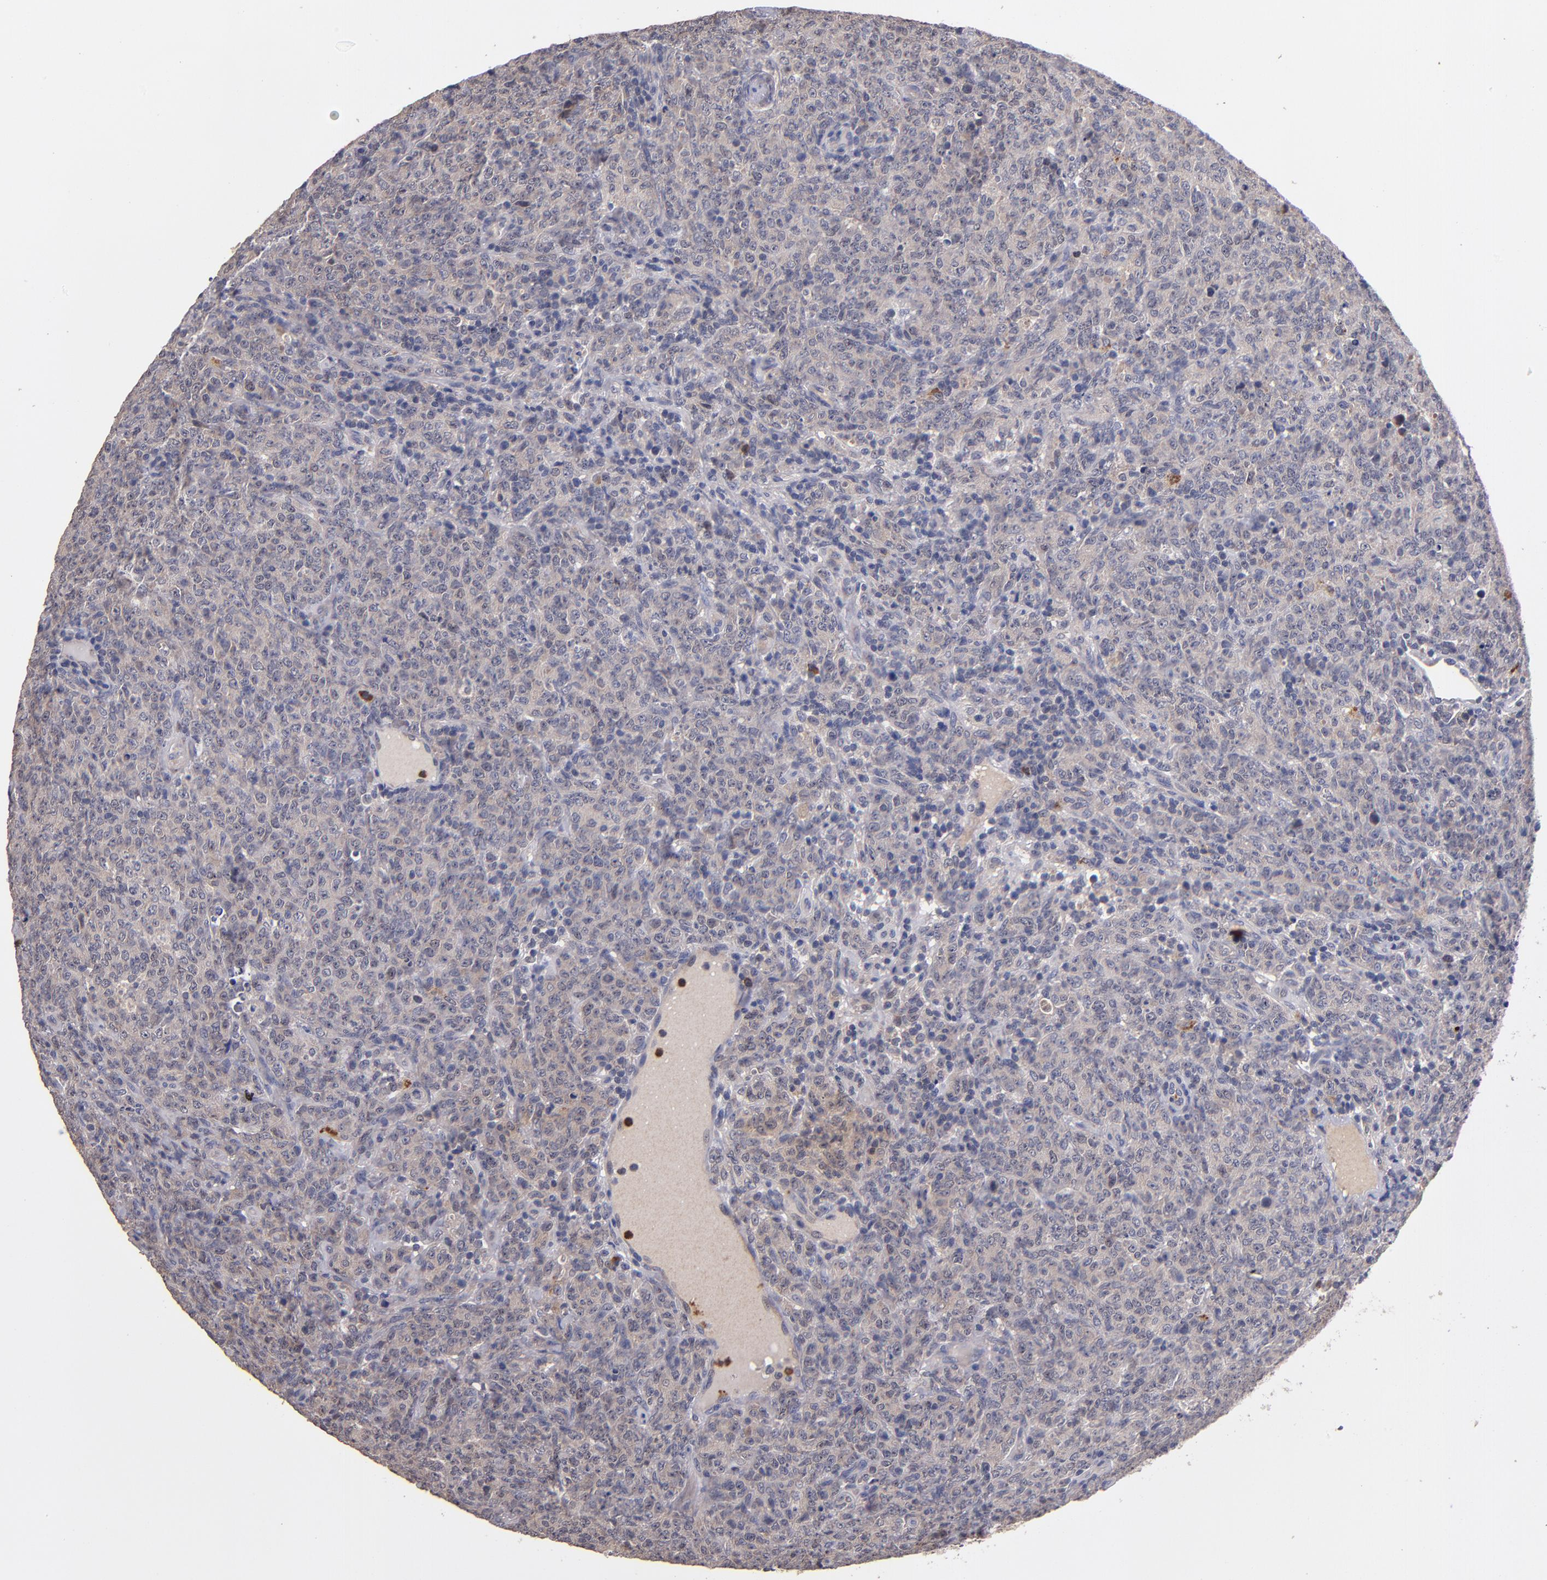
{"staining": {"intensity": "negative", "quantity": "none", "location": "none"}, "tissue": "lymphoma", "cell_type": "Tumor cells", "image_type": "cancer", "snomed": [{"axis": "morphology", "description": "Malignant lymphoma, non-Hodgkin's type, High grade"}, {"axis": "topography", "description": "Tonsil"}], "caption": "Malignant lymphoma, non-Hodgkin's type (high-grade) was stained to show a protein in brown. There is no significant expression in tumor cells.", "gene": "TTLL12", "patient": {"sex": "female", "age": 36}}